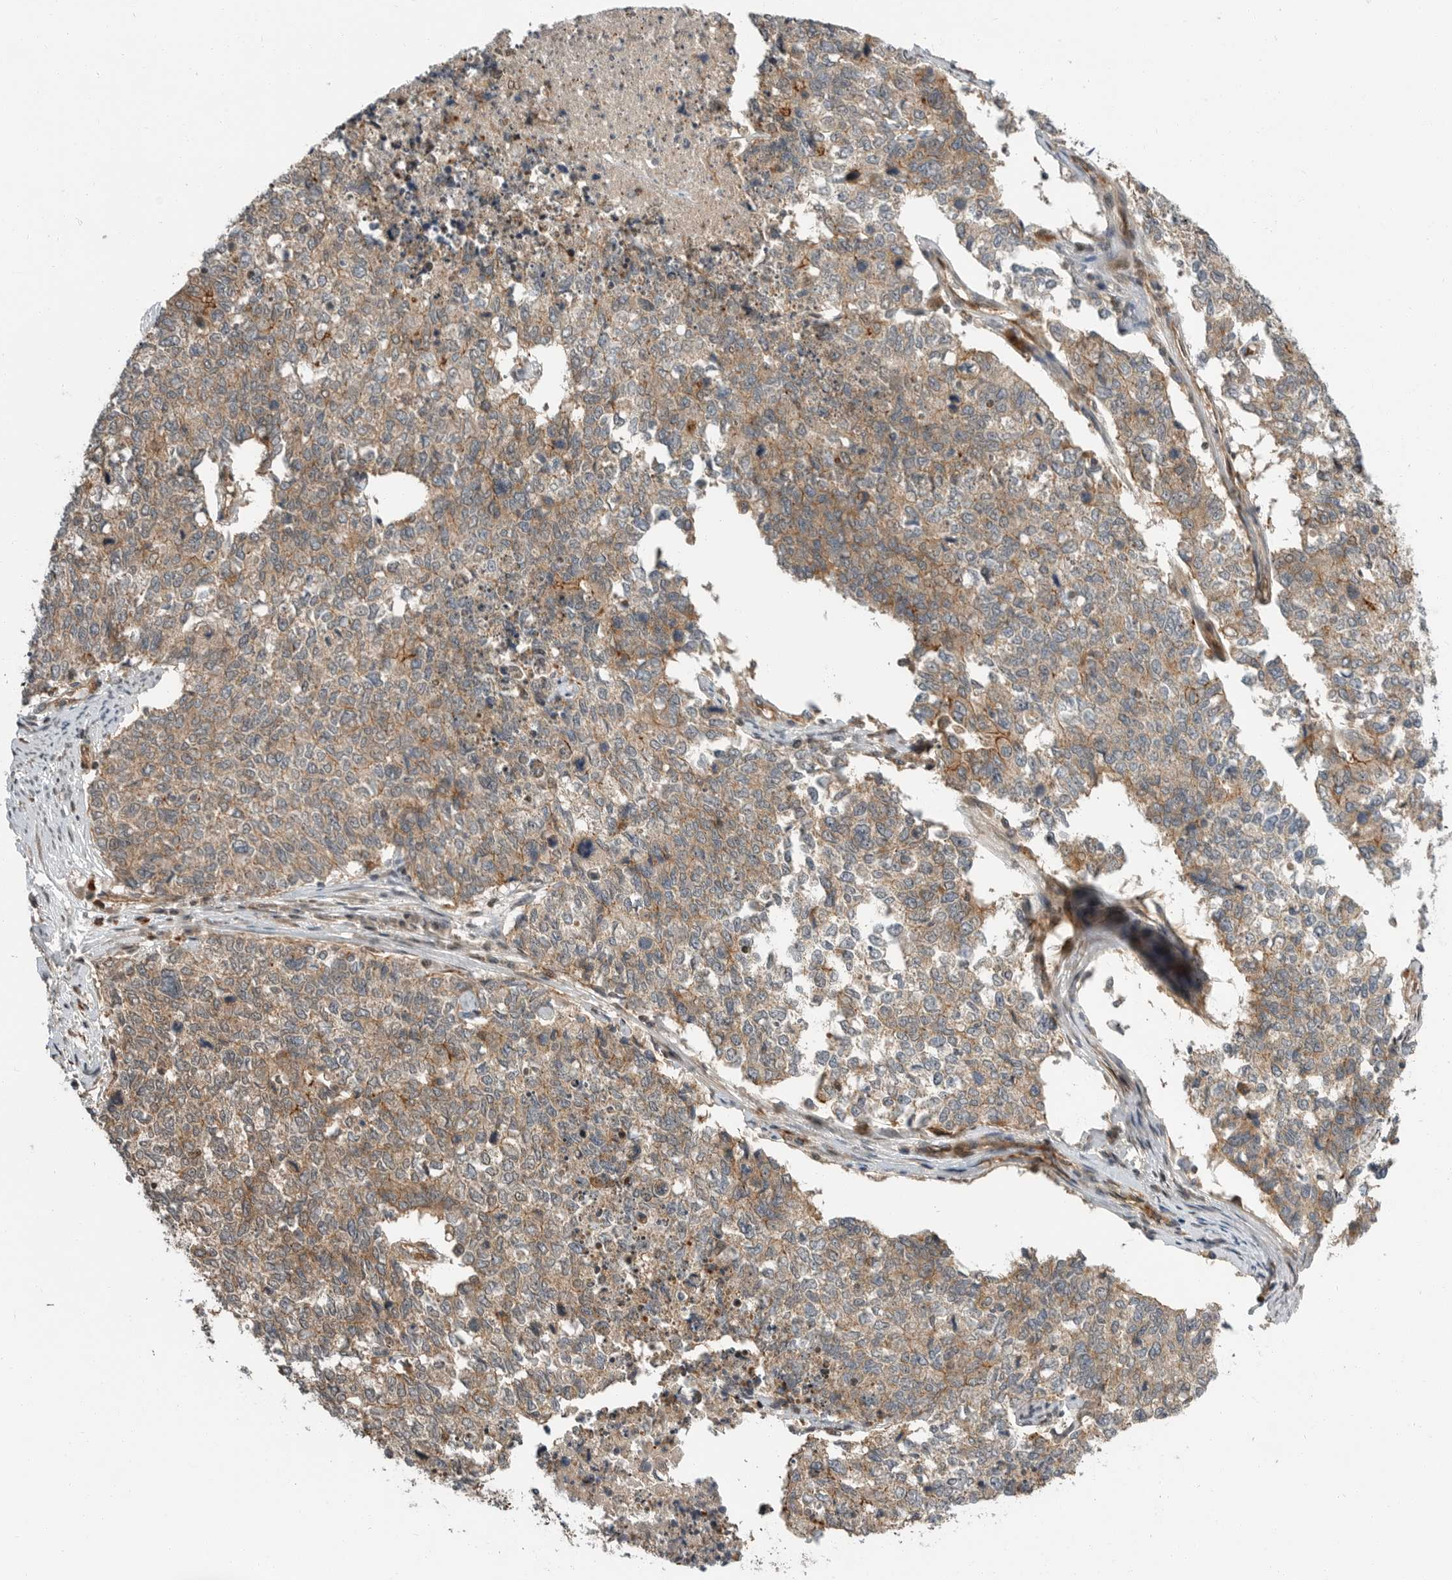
{"staining": {"intensity": "weak", "quantity": "25%-75%", "location": "cytoplasmic/membranous"}, "tissue": "cervical cancer", "cell_type": "Tumor cells", "image_type": "cancer", "snomed": [{"axis": "morphology", "description": "Squamous cell carcinoma, NOS"}, {"axis": "topography", "description": "Cervix"}], "caption": "High-power microscopy captured an immunohistochemistry (IHC) photomicrograph of cervical cancer, revealing weak cytoplasmic/membranous expression in approximately 25%-75% of tumor cells. (DAB IHC with brightfield microscopy, high magnification).", "gene": "STRAP", "patient": {"sex": "female", "age": 63}}